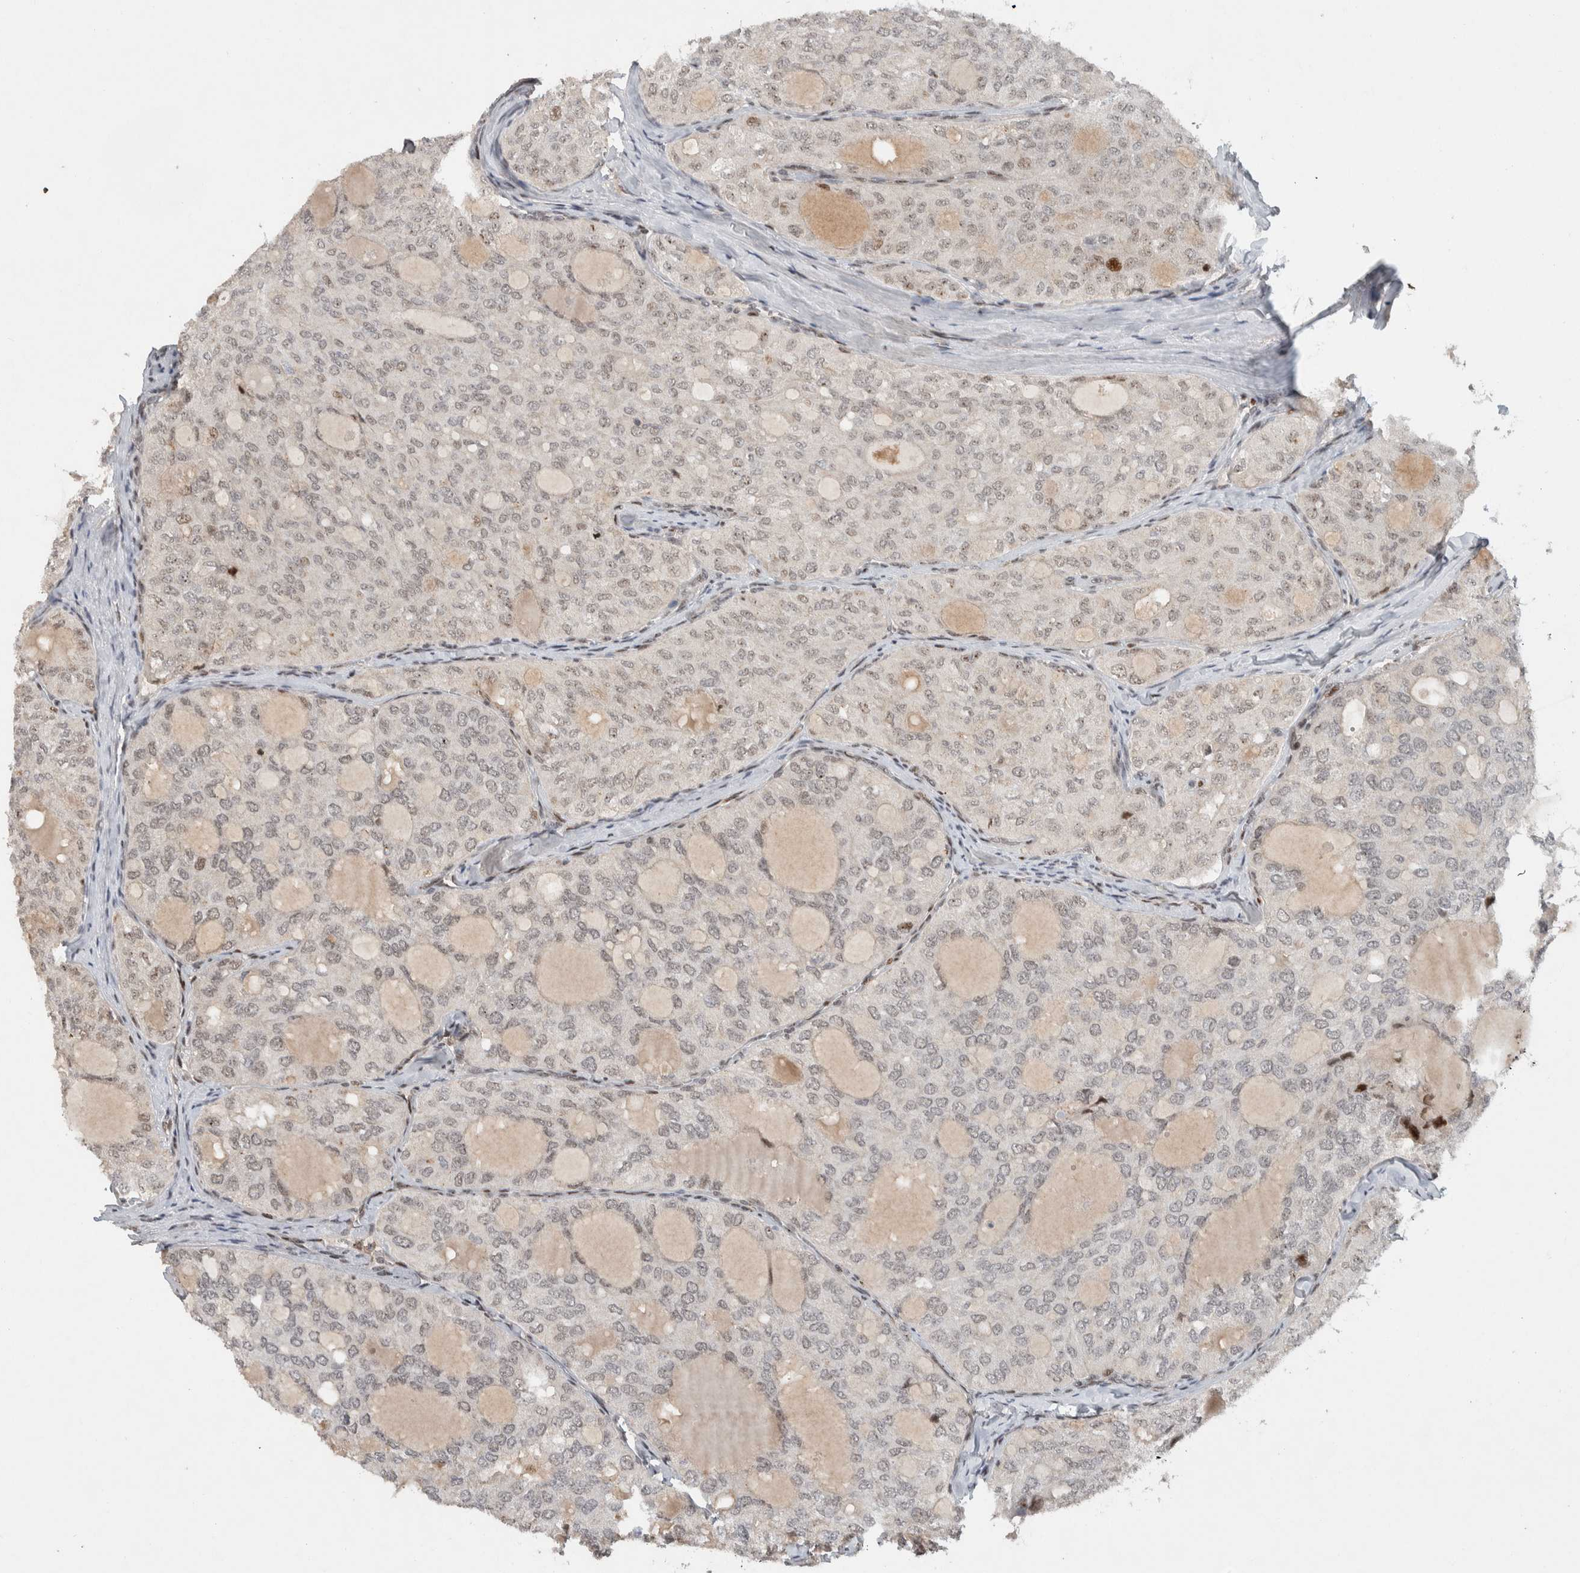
{"staining": {"intensity": "weak", "quantity": "<25%", "location": "nuclear"}, "tissue": "thyroid cancer", "cell_type": "Tumor cells", "image_type": "cancer", "snomed": [{"axis": "morphology", "description": "Follicular adenoma carcinoma, NOS"}, {"axis": "topography", "description": "Thyroid gland"}], "caption": "Human thyroid follicular adenoma carcinoma stained for a protein using IHC shows no staining in tumor cells.", "gene": "ZNF521", "patient": {"sex": "male", "age": 75}}